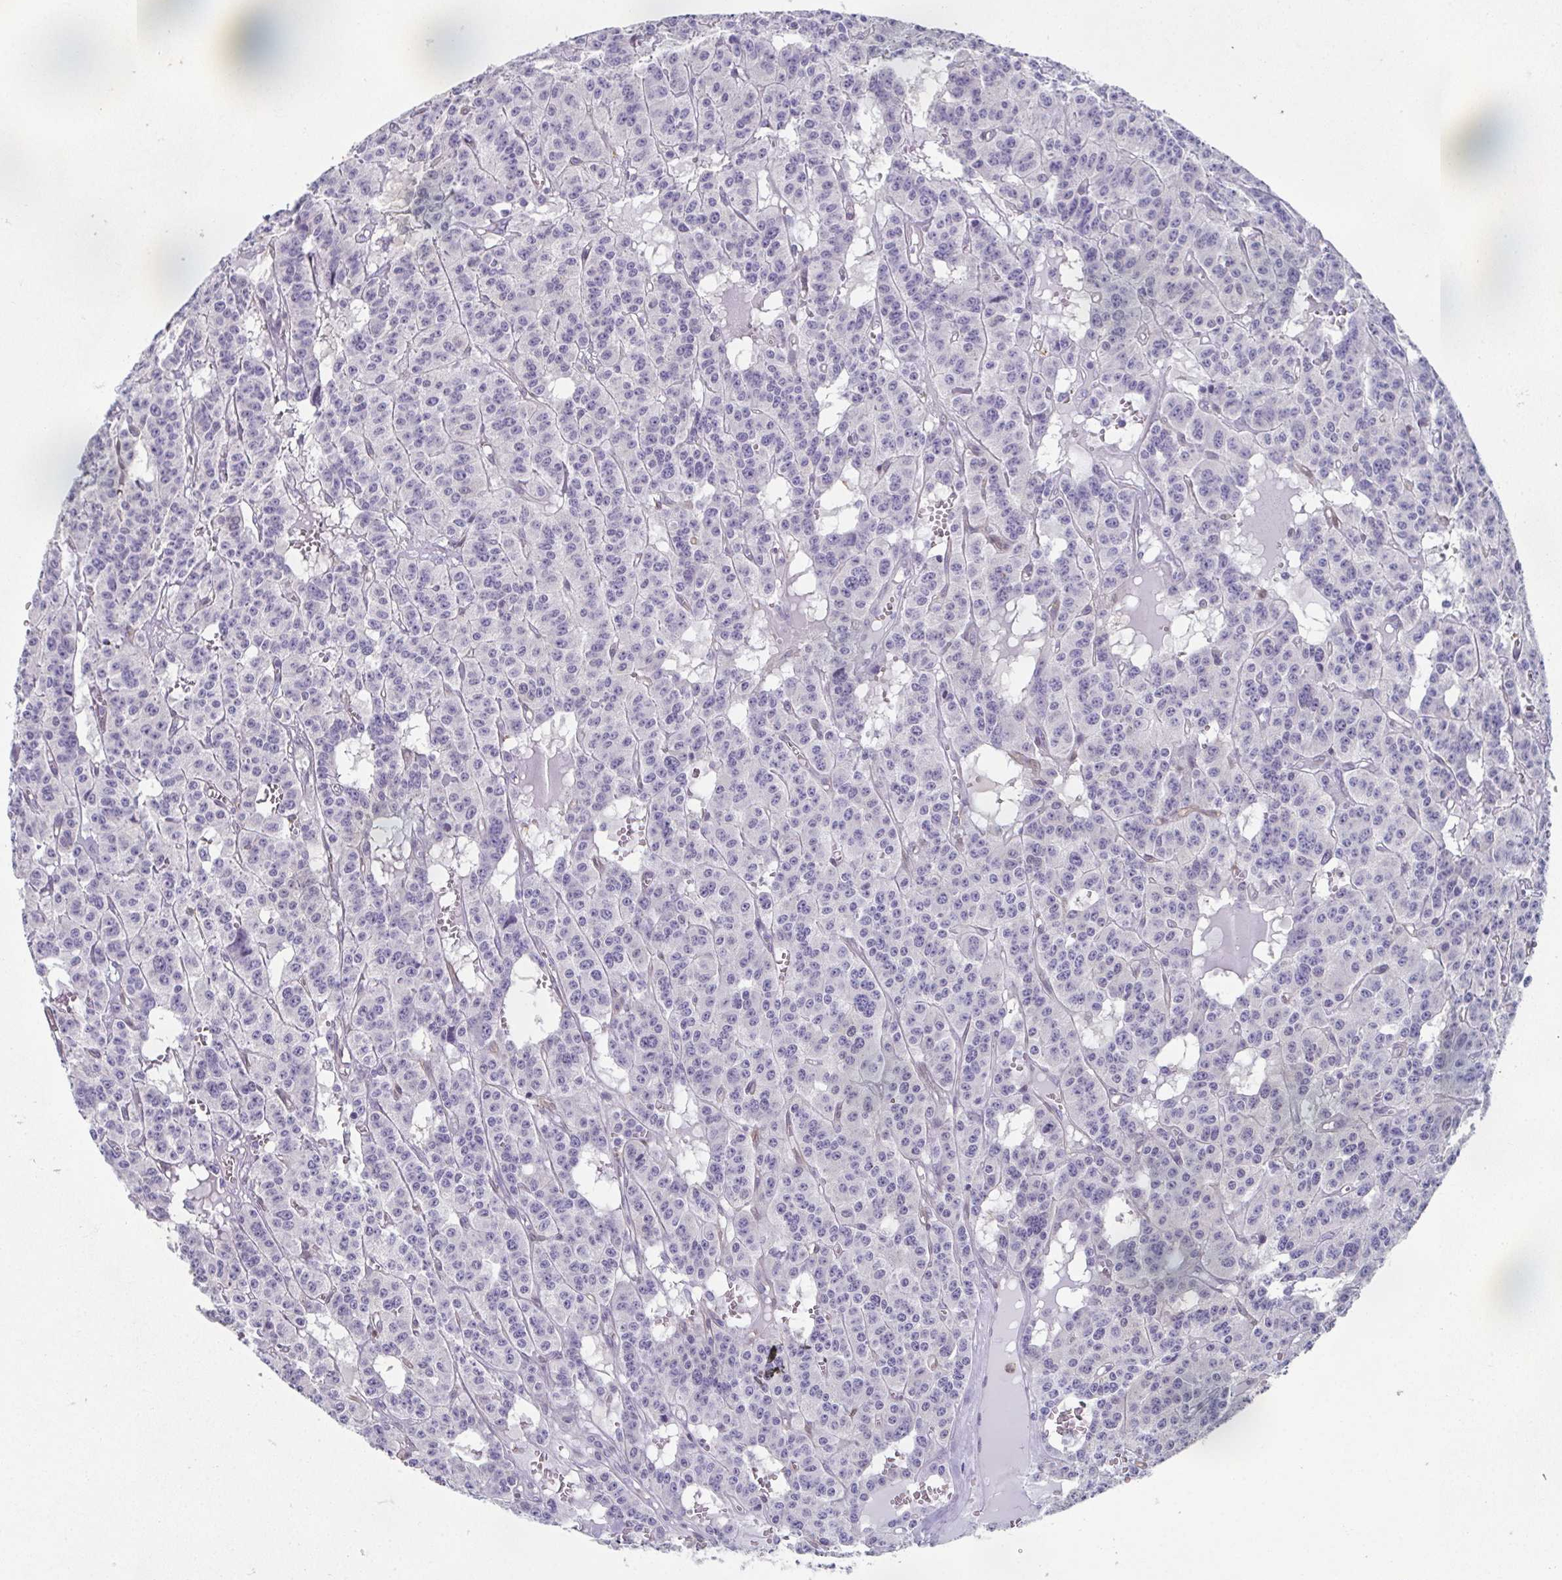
{"staining": {"intensity": "negative", "quantity": "none", "location": "none"}, "tissue": "carcinoid", "cell_type": "Tumor cells", "image_type": "cancer", "snomed": [{"axis": "morphology", "description": "Carcinoid, malignant, NOS"}, {"axis": "topography", "description": "Lung"}], "caption": "Carcinoid was stained to show a protein in brown. There is no significant positivity in tumor cells. The staining was performed using DAB (3,3'-diaminobenzidine) to visualize the protein expression in brown, while the nuclei were stained in blue with hematoxylin (Magnification: 20x).", "gene": "RBP1", "patient": {"sex": "female", "age": 71}}